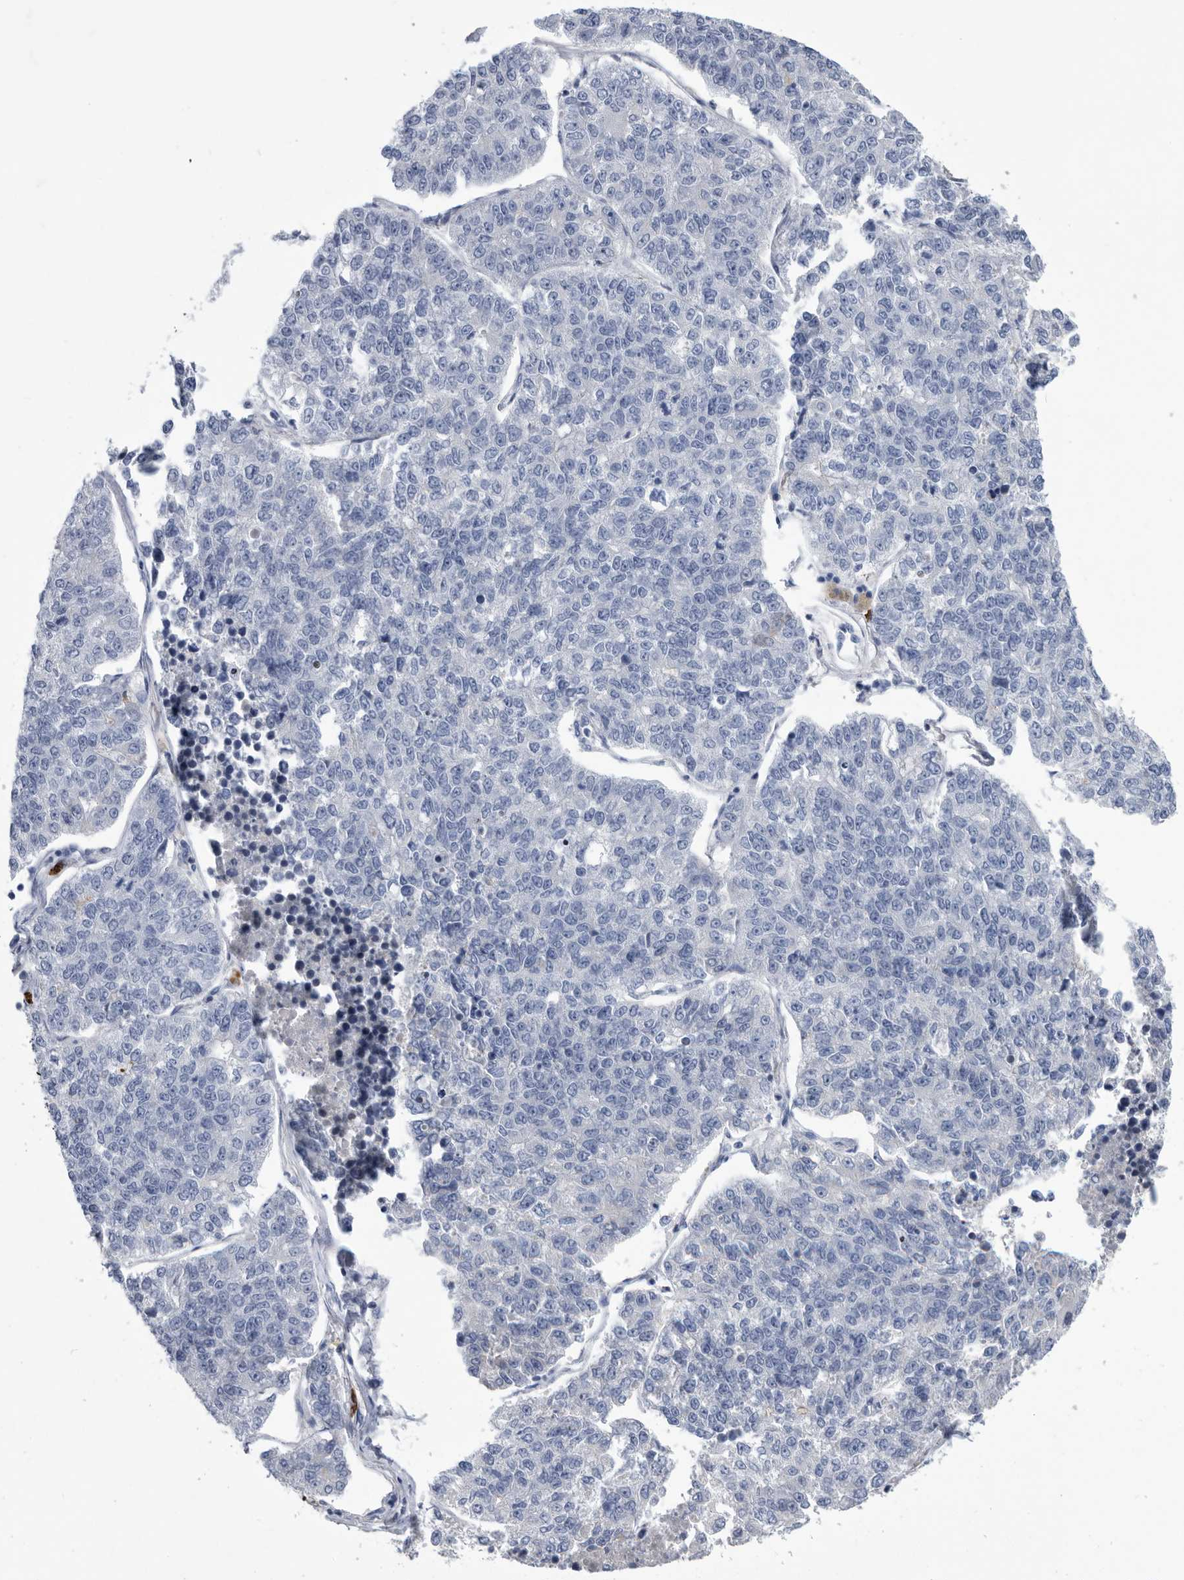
{"staining": {"intensity": "negative", "quantity": "none", "location": "none"}, "tissue": "lung cancer", "cell_type": "Tumor cells", "image_type": "cancer", "snomed": [{"axis": "morphology", "description": "Adenocarcinoma, NOS"}, {"axis": "topography", "description": "Lung"}], "caption": "Immunohistochemical staining of human lung cancer demonstrates no significant expression in tumor cells.", "gene": "BTBD6", "patient": {"sex": "male", "age": 49}}